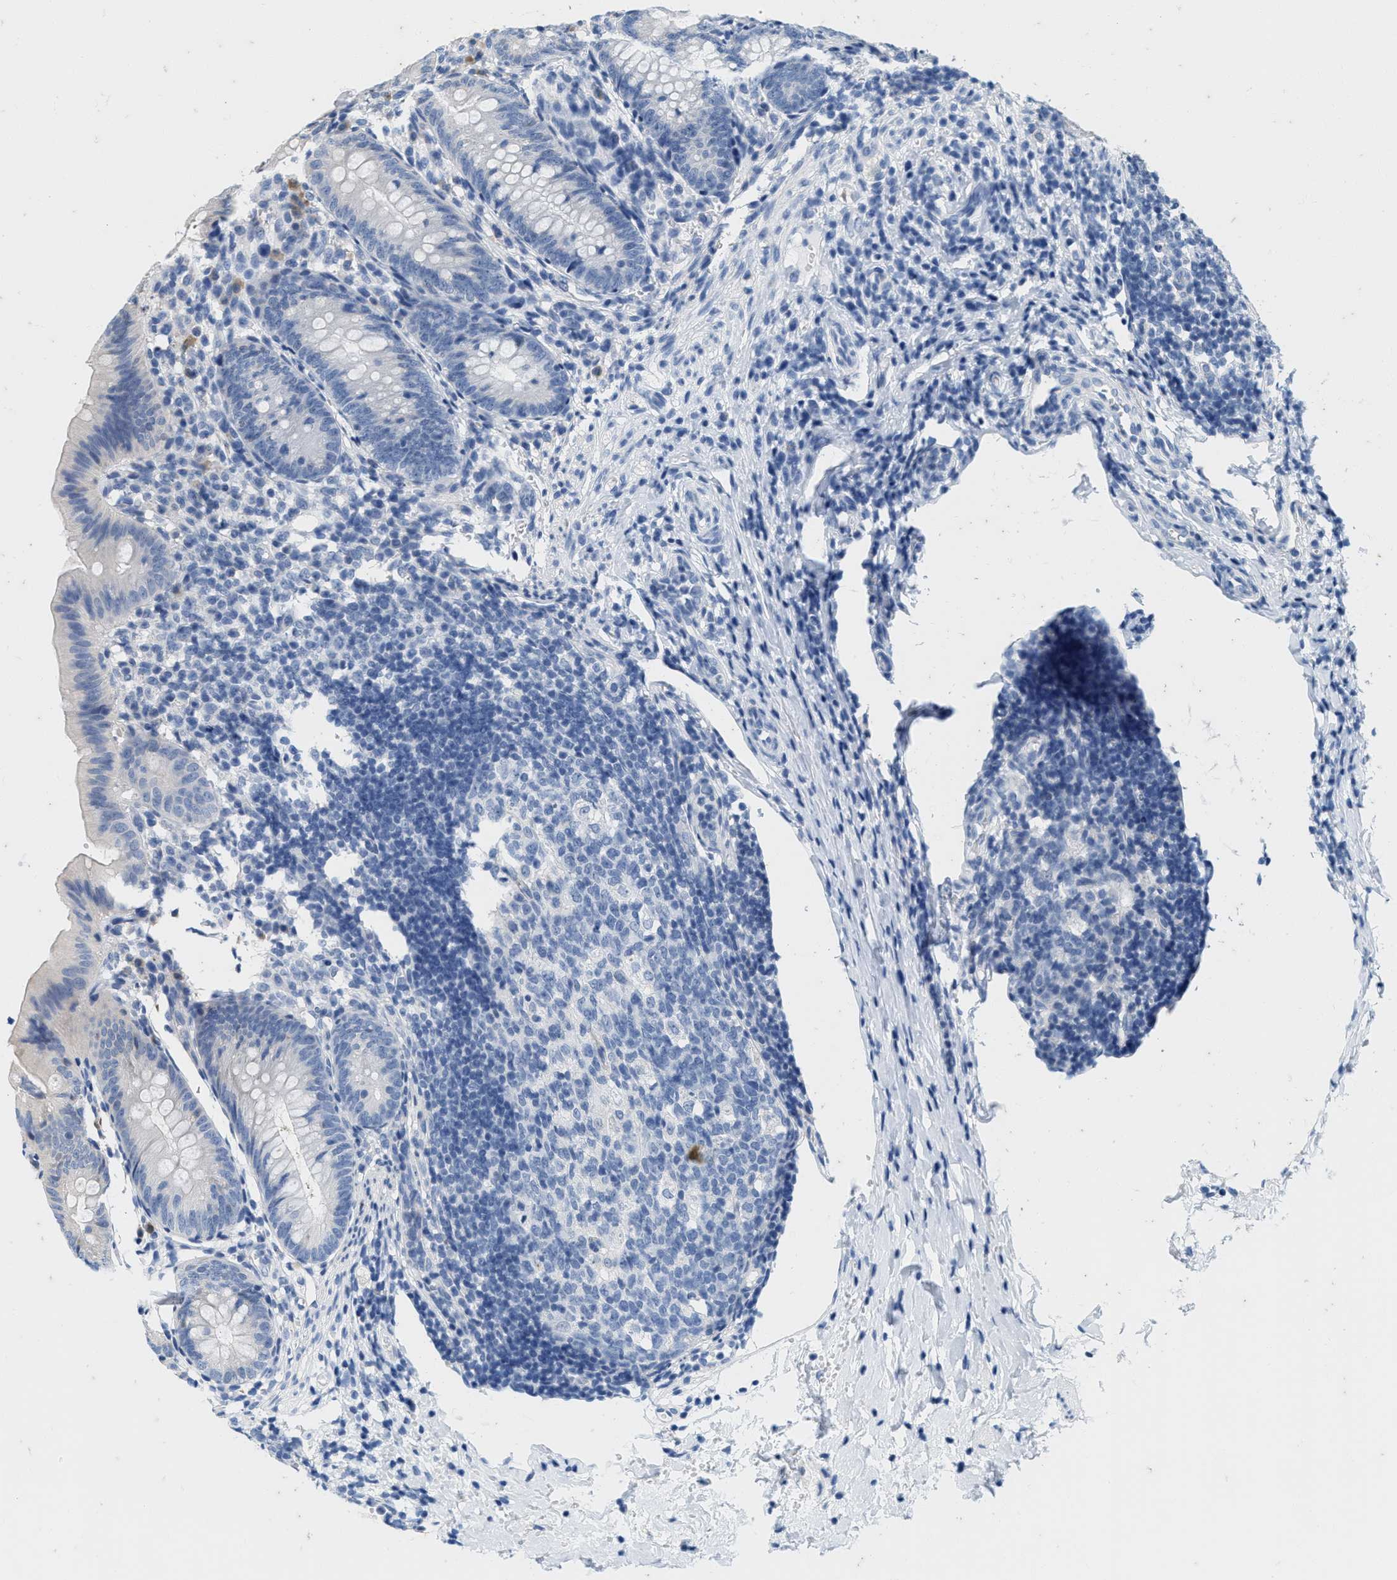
{"staining": {"intensity": "negative", "quantity": "none", "location": "none"}, "tissue": "appendix", "cell_type": "Glandular cells", "image_type": "normal", "snomed": [{"axis": "morphology", "description": "Normal tissue, NOS"}, {"axis": "topography", "description": "Appendix"}], "caption": "High magnification brightfield microscopy of unremarkable appendix stained with DAB (3,3'-diaminobenzidine) (brown) and counterstained with hematoxylin (blue): glandular cells show no significant expression.", "gene": "ABCB11", "patient": {"sex": "male", "age": 1}}